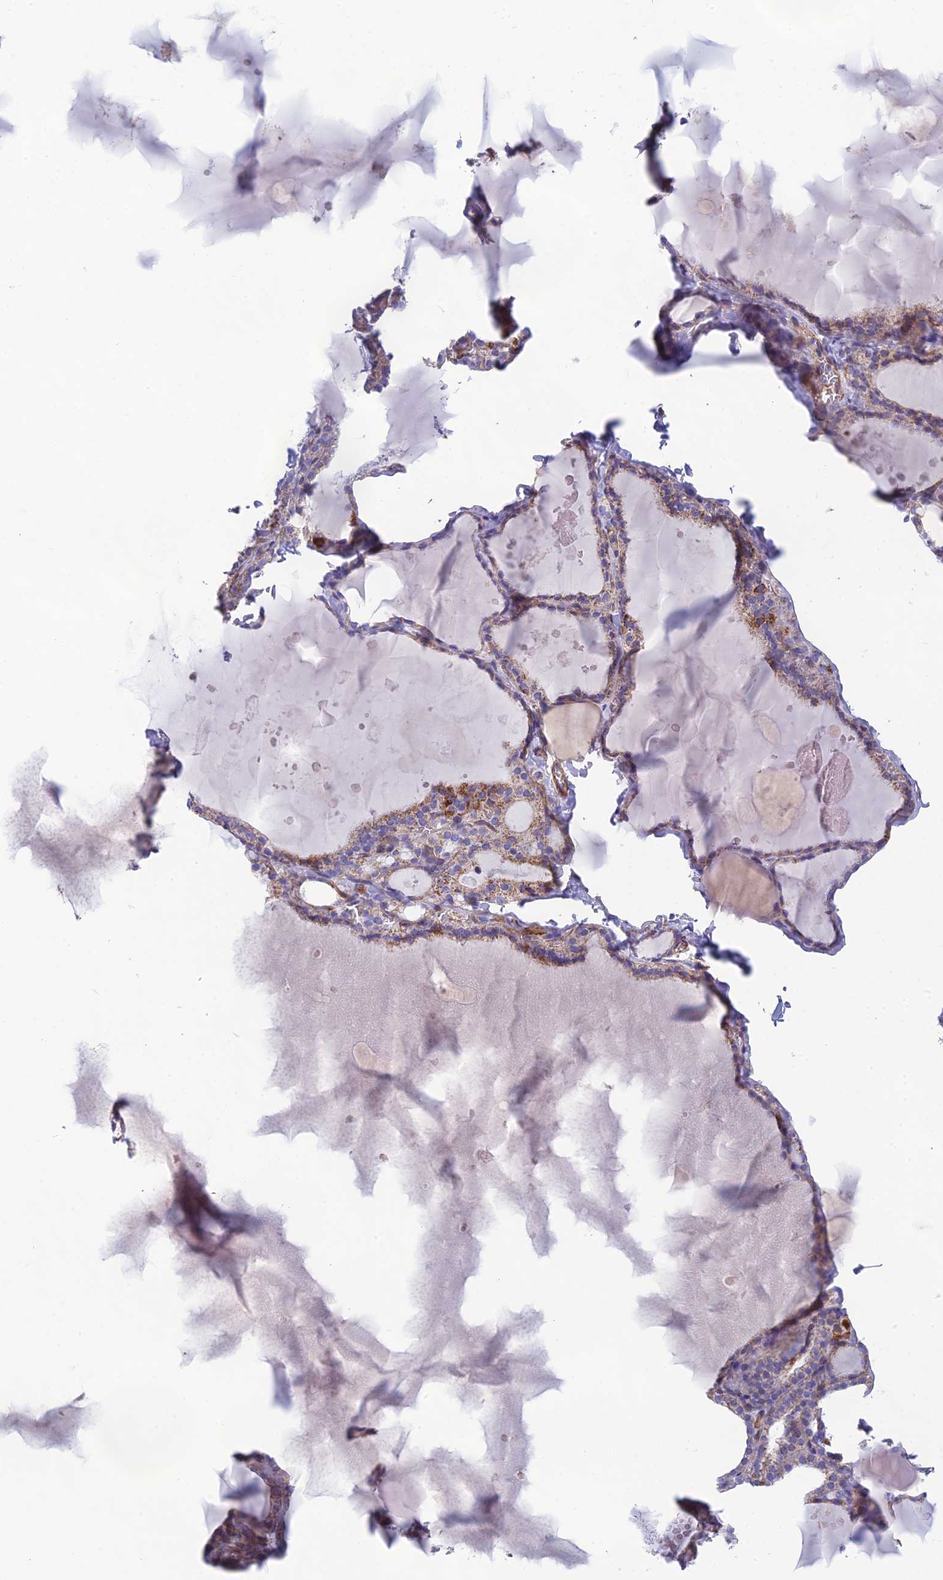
{"staining": {"intensity": "moderate", "quantity": ">75%", "location": "cytoplasmic/membranous"}, "tissue": "thyroid gland", "cell_type": "Glandular cells", "image_type": "normal", "snomed": [{"axis": "morphology", "description": "Normal tissue, NOS"}, {"axis": "topography", "description": "Thyroid gland"}], "caption": "DAB (3,3'-diaminobenzidine) immunohistochemical staining of unremarkable thyroid gland exhibits moderate cytoplasmic/membranous protein positivity in about >75% of glandular cells.", "gene": "POMGNT1", "patient": {"sex": "male", "age": 56}}